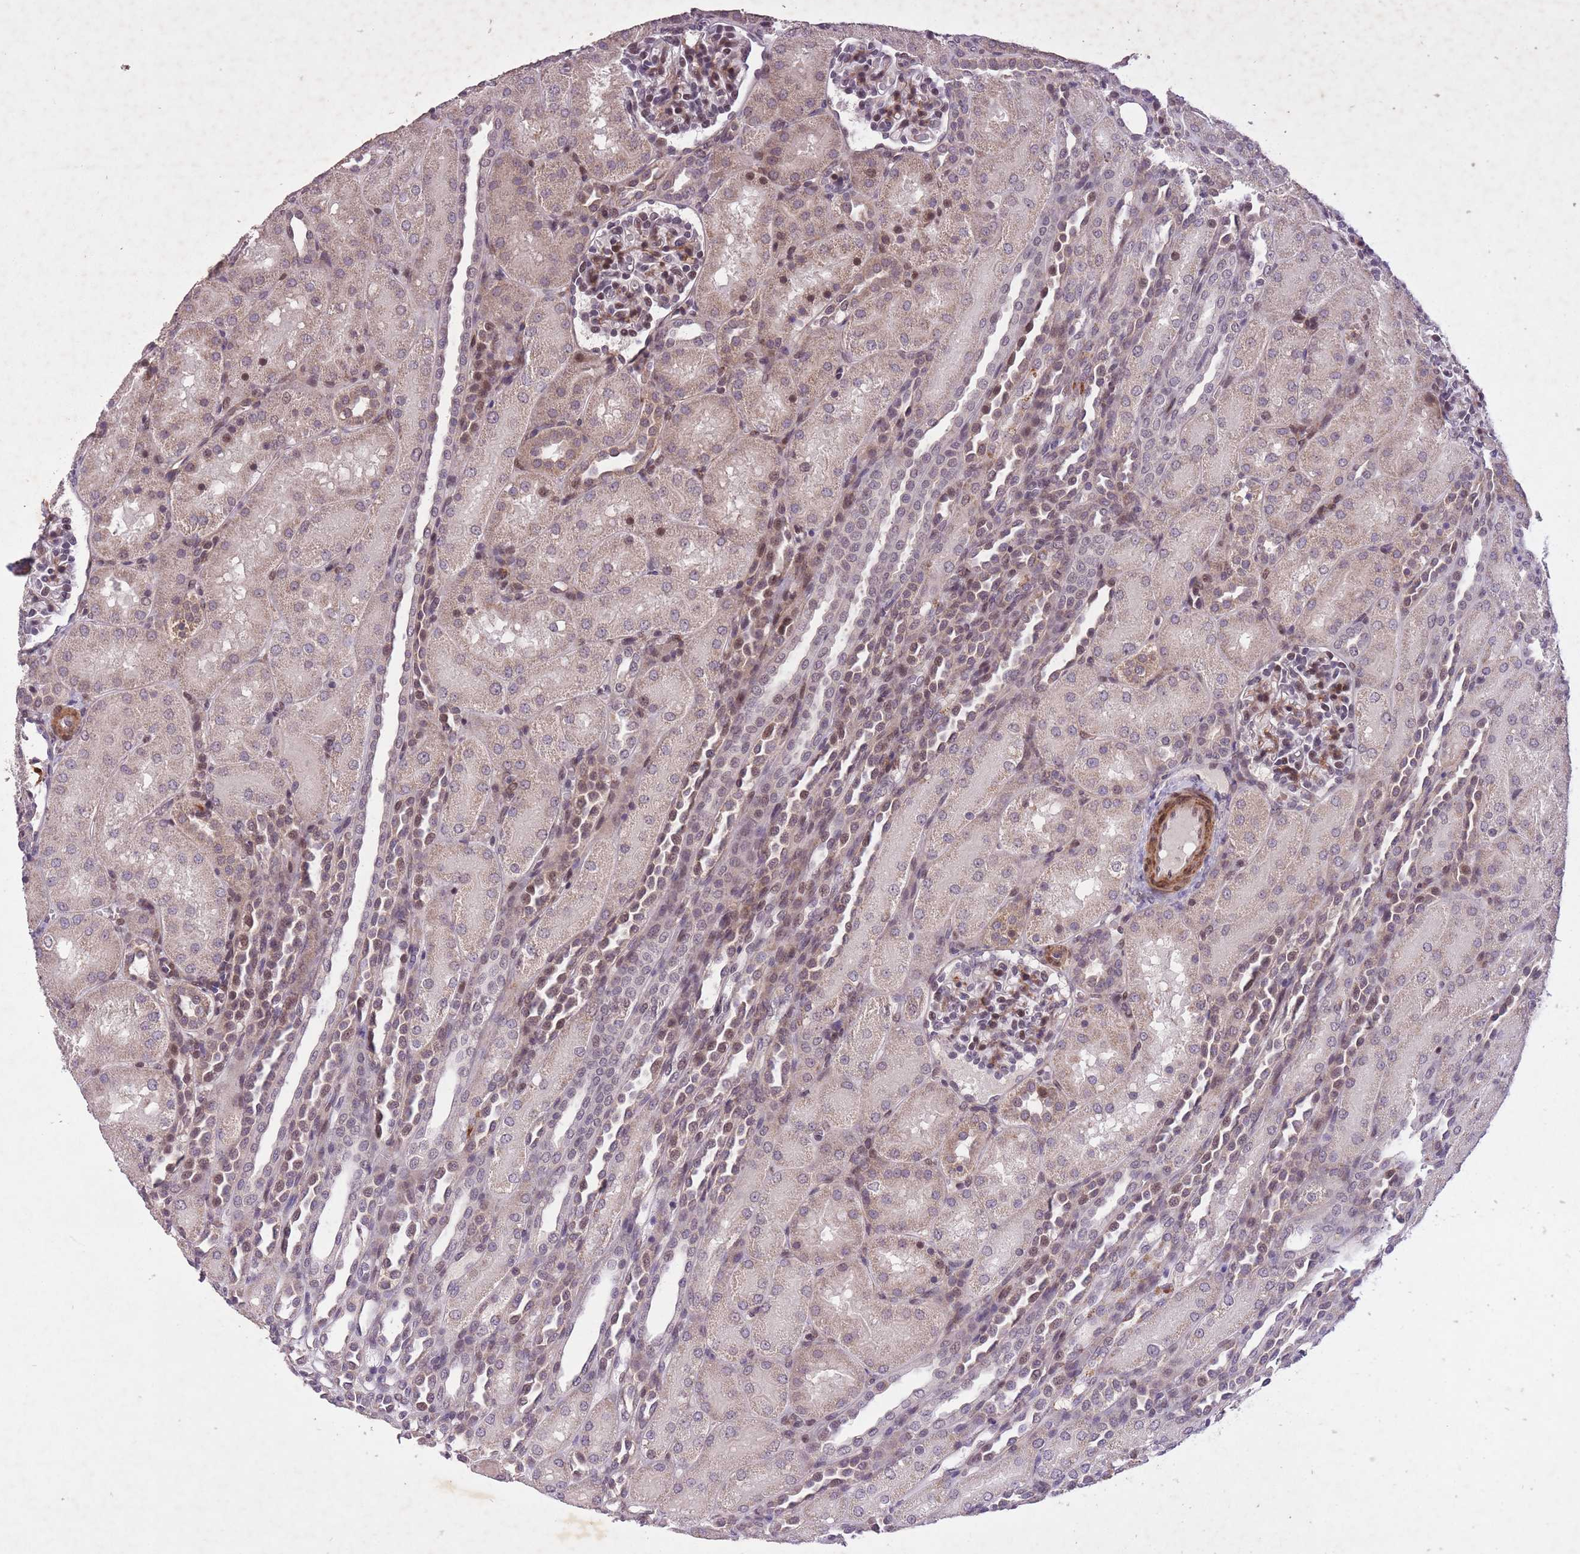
{"staining": {"intensity": "moderate", "quantity": "25%-75%", "location": "nuclear"}, "tissue": "kidney", "cell_type": "Cells in glomeruli", "image_type": "normal", "snomed": [{"axis": "morphology", "description": "Normal tissue, NOS"}, {"axis": "topography", "description": "Kidney"}], "caption": "Immunohistochemical staining of benign human kidney demonstrates 25%-75% levels of moderate nuclear protein staining in approximately 25%-75% of cells in glomeruli.", "gene": "CBX6", "patient": {"sex": "male", "age": 1}}